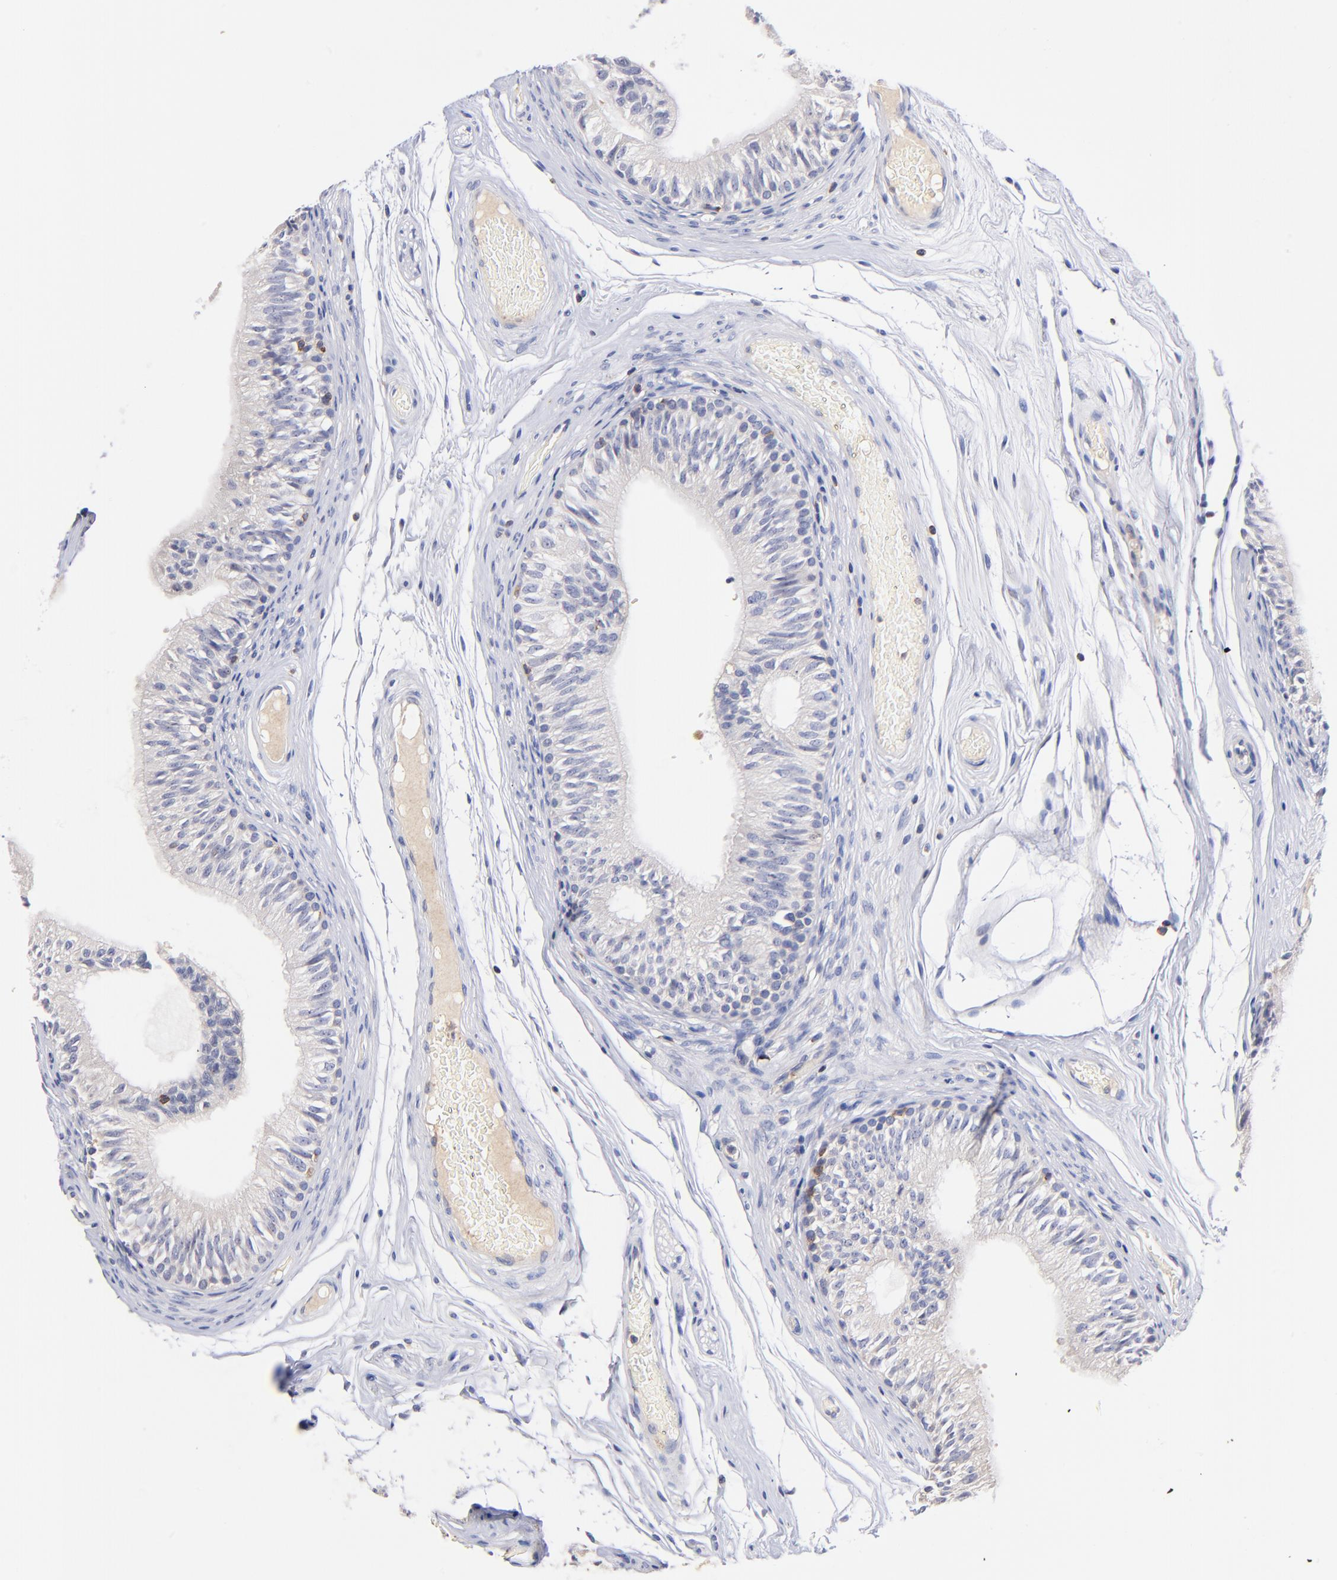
{"staining": {"intensity": "negative", "quantity": "none", "location": "none"}, "tissue": "epididymis", "cell_type": "Glandular cells", "image_type": "normal", "snomed": [{"axis": "morphology", "description": "Normal tissue, NOS"}, {"axis": "topography", "description": "Testis"}, {"axis": "topography", "description": "Epididymis"}], "caption": "Histopathology image shows no significant protein positivity in glandular cells of benign epididymis.", "gene": "KREMEN2", "patient": {"sex": "male", "age": 36}}